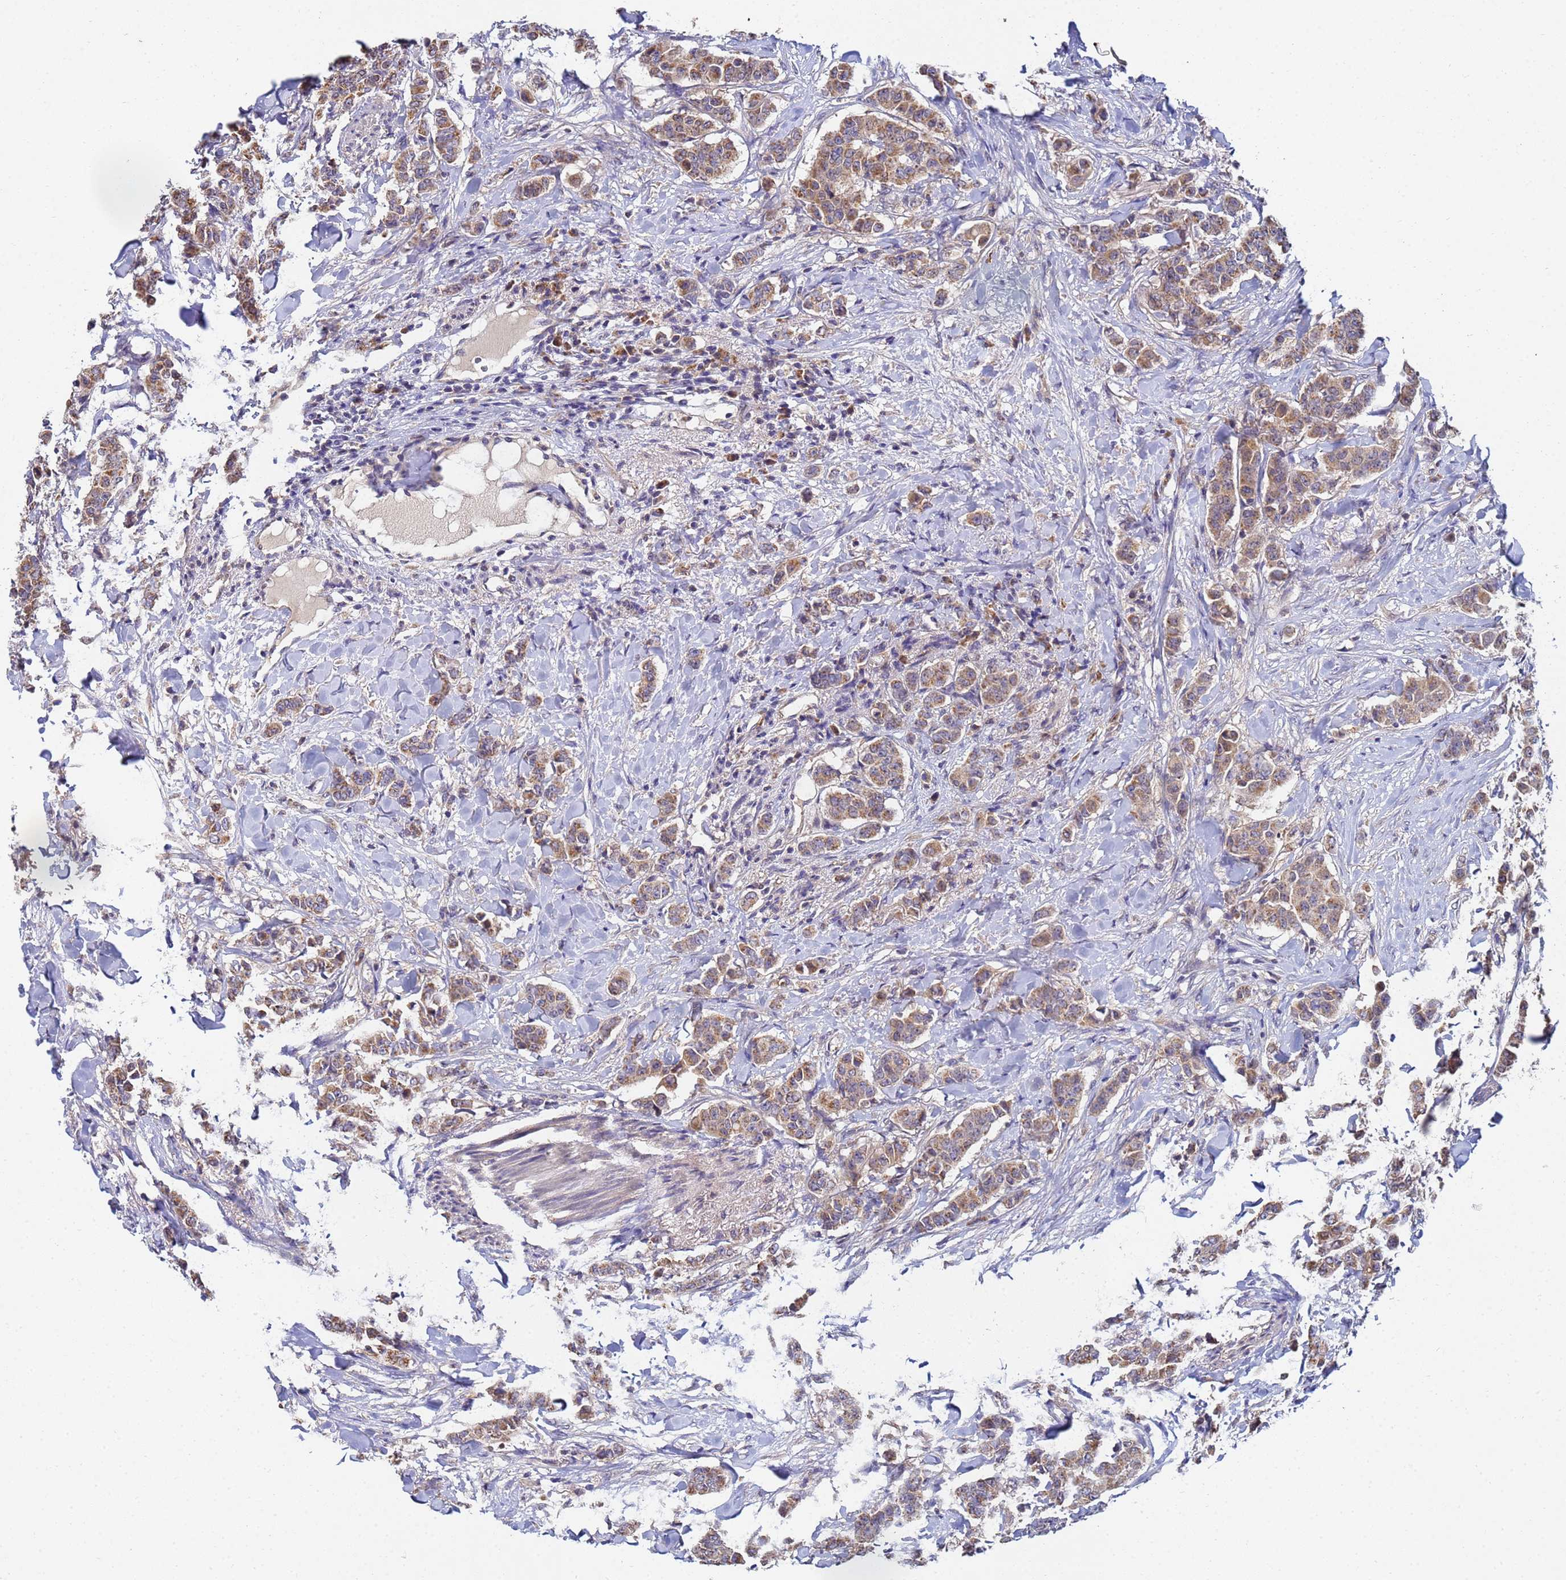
{"staining": {"intensity": "moderate", "quantity": ">75%", "location": "cytoplasmic/membranous"}, "tissue": "breast cancer", "cell_type": "Tumor cells", "image_type": "cancer", "snomed": [{"axis": "morphology", "description": "Duct carcinoma"}, {"axis": "topography", "description": "Breast"}], "caption": "A high-resolution photomicrograph shows IHC staining of invasive ductal carcinoma (breast), which displays moderate cytoplasmic/membranous positivity in approximately >75% of tumor cells.", "gene": "C5orf34", "patient": {"sex": "female", "age": 40}}